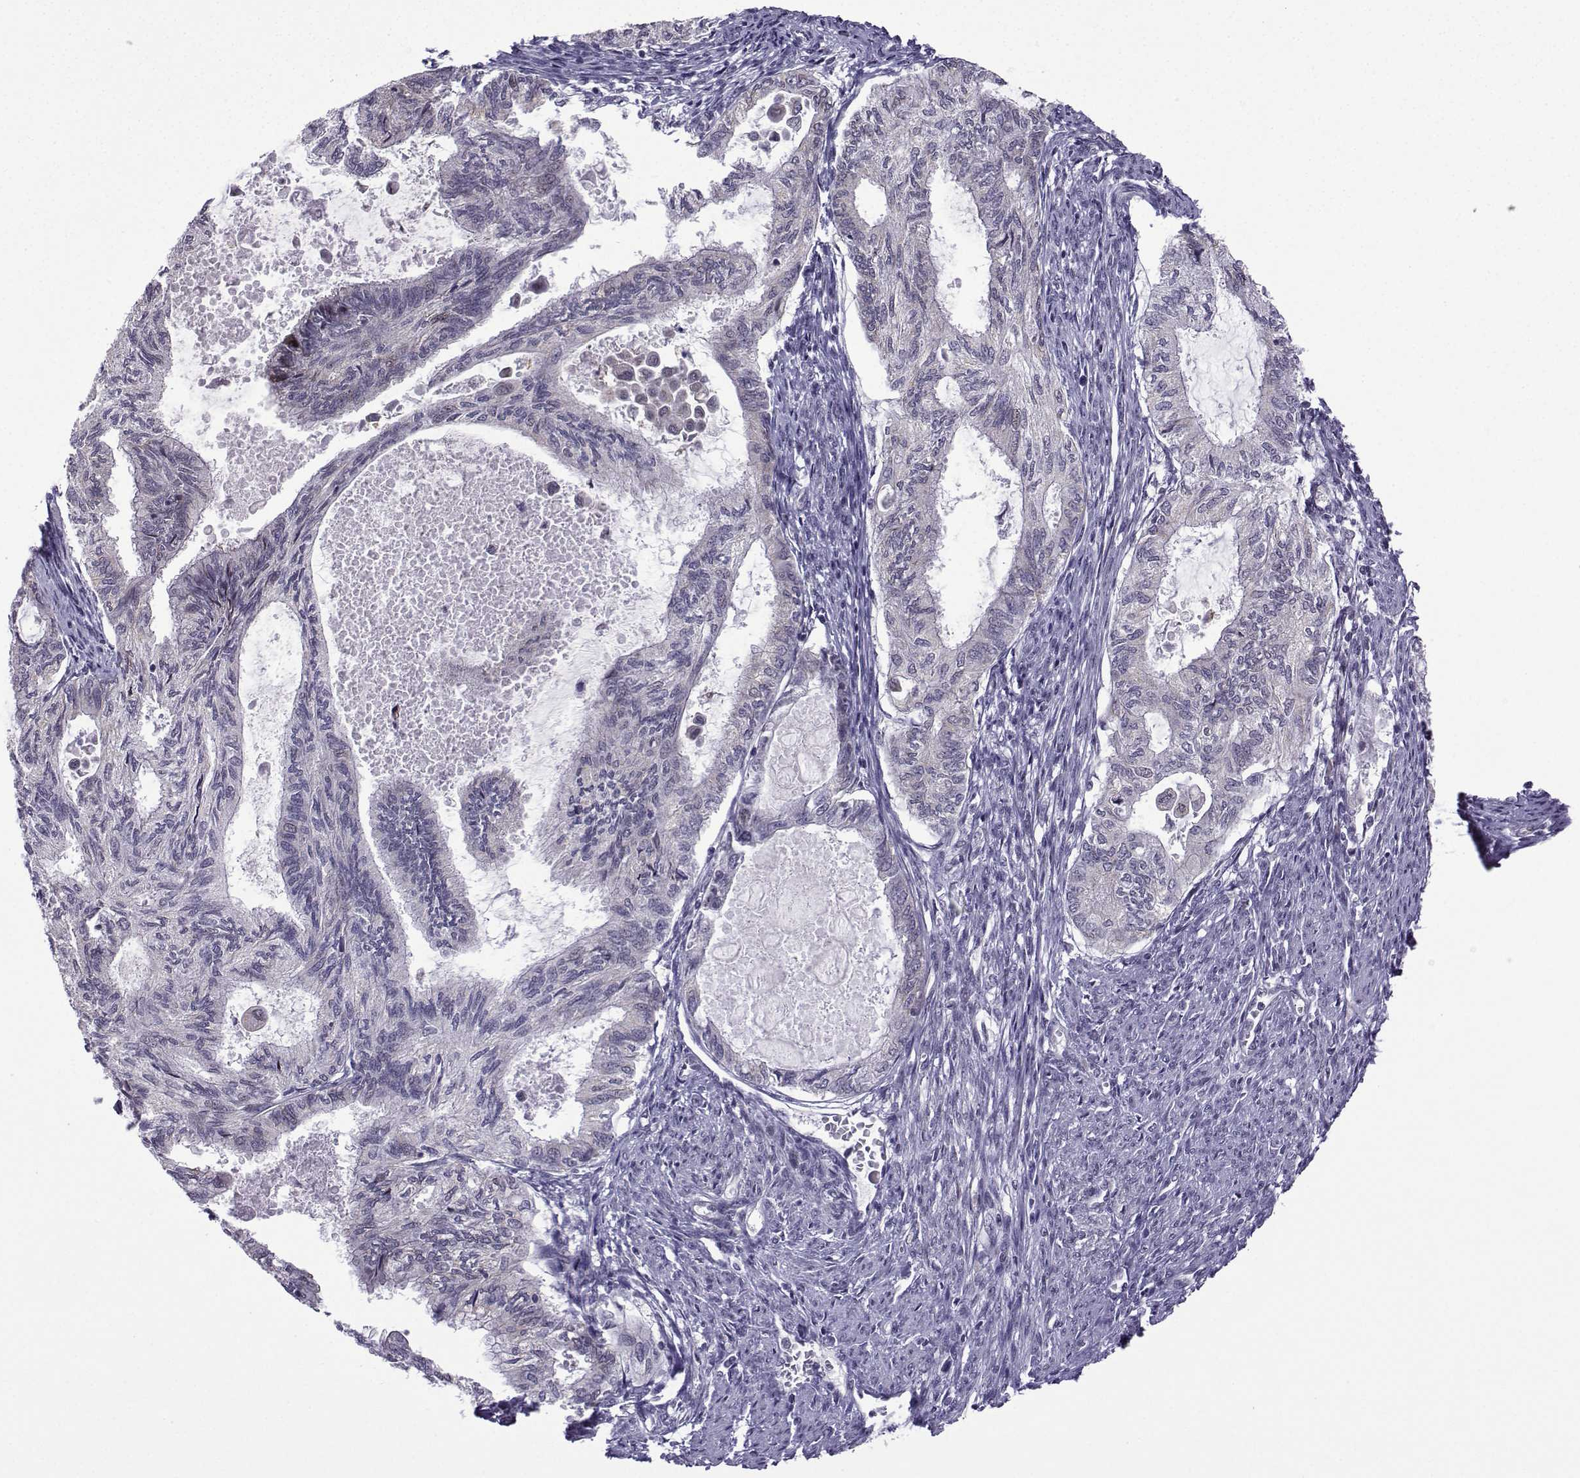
{"staining": {"intensity": "negative", "quantity": "none", "location": "none"}, "tissue": "endometrial cancer", "cell_type": "Tumor cells", "image_type": "cancer", "snomed": [{"axis": "morphology", "description": "Adenocarcinoma, NOS"}, {"axis": "topography", "description": "Endometrium"}], "caption": "An image of human endometrial cancer (adenocarcinoma) is negative for staining in tumor cells.", "gene": "FGF3", "patient": {"sex": "female", "age": 86}}